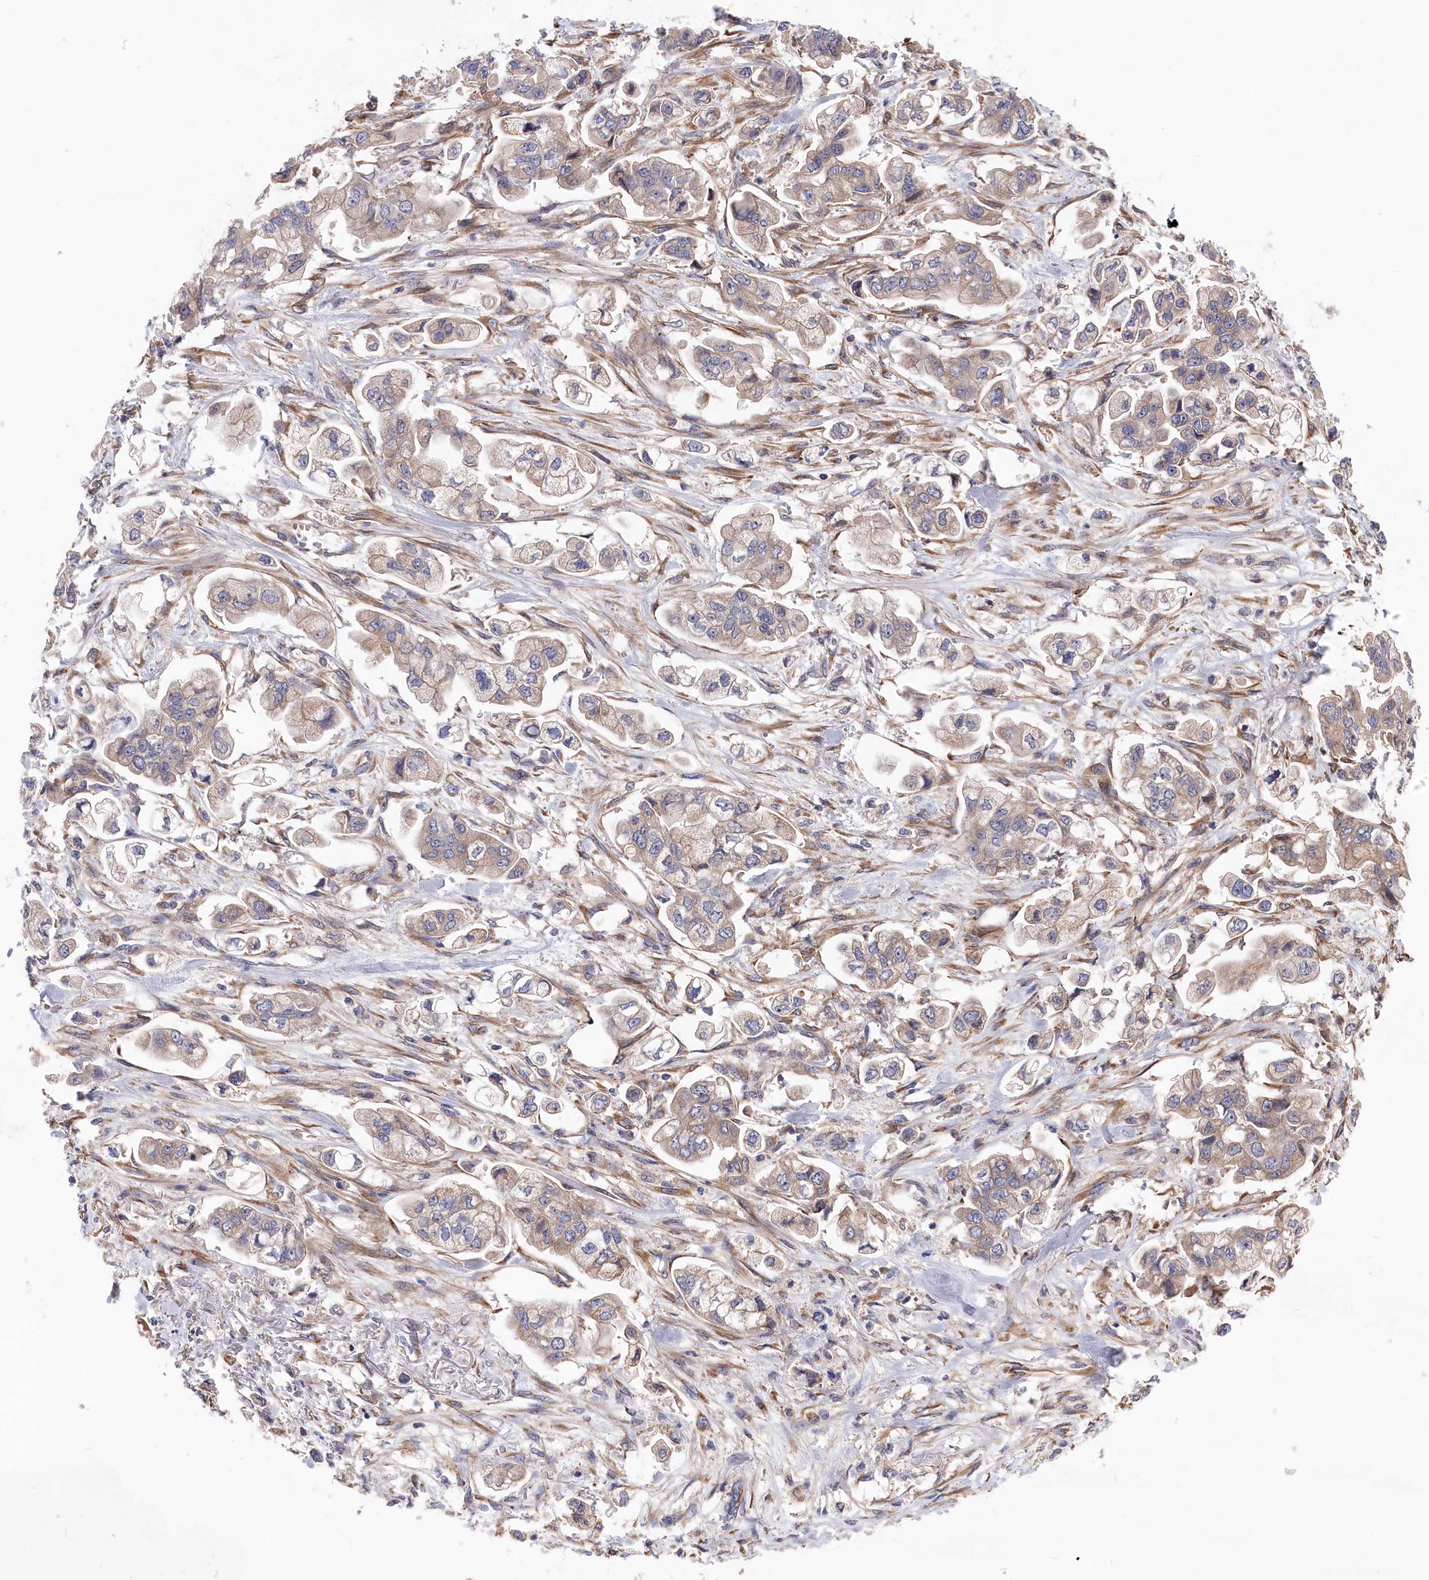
{"staining": {"intensity": "weak", "quantity": "<25%", "location": "cytoplasmic/membranous"}, "tissue": "stomach cancer", "cell_type": "Tumor cells", "image_type": "cancer", "snomed": [{"axis": "morphology", "description": "Adenocarcinoma, NOS"}, {"axis": "topography", "description": "Stomach"}], "caption": "This is a photomicrograph of IHC staining of stomach adenocarcinoma, which shows no expression in tumor cells.", "gene": "CYB5D2", "patient": {"sex": "male", "age": 62}}